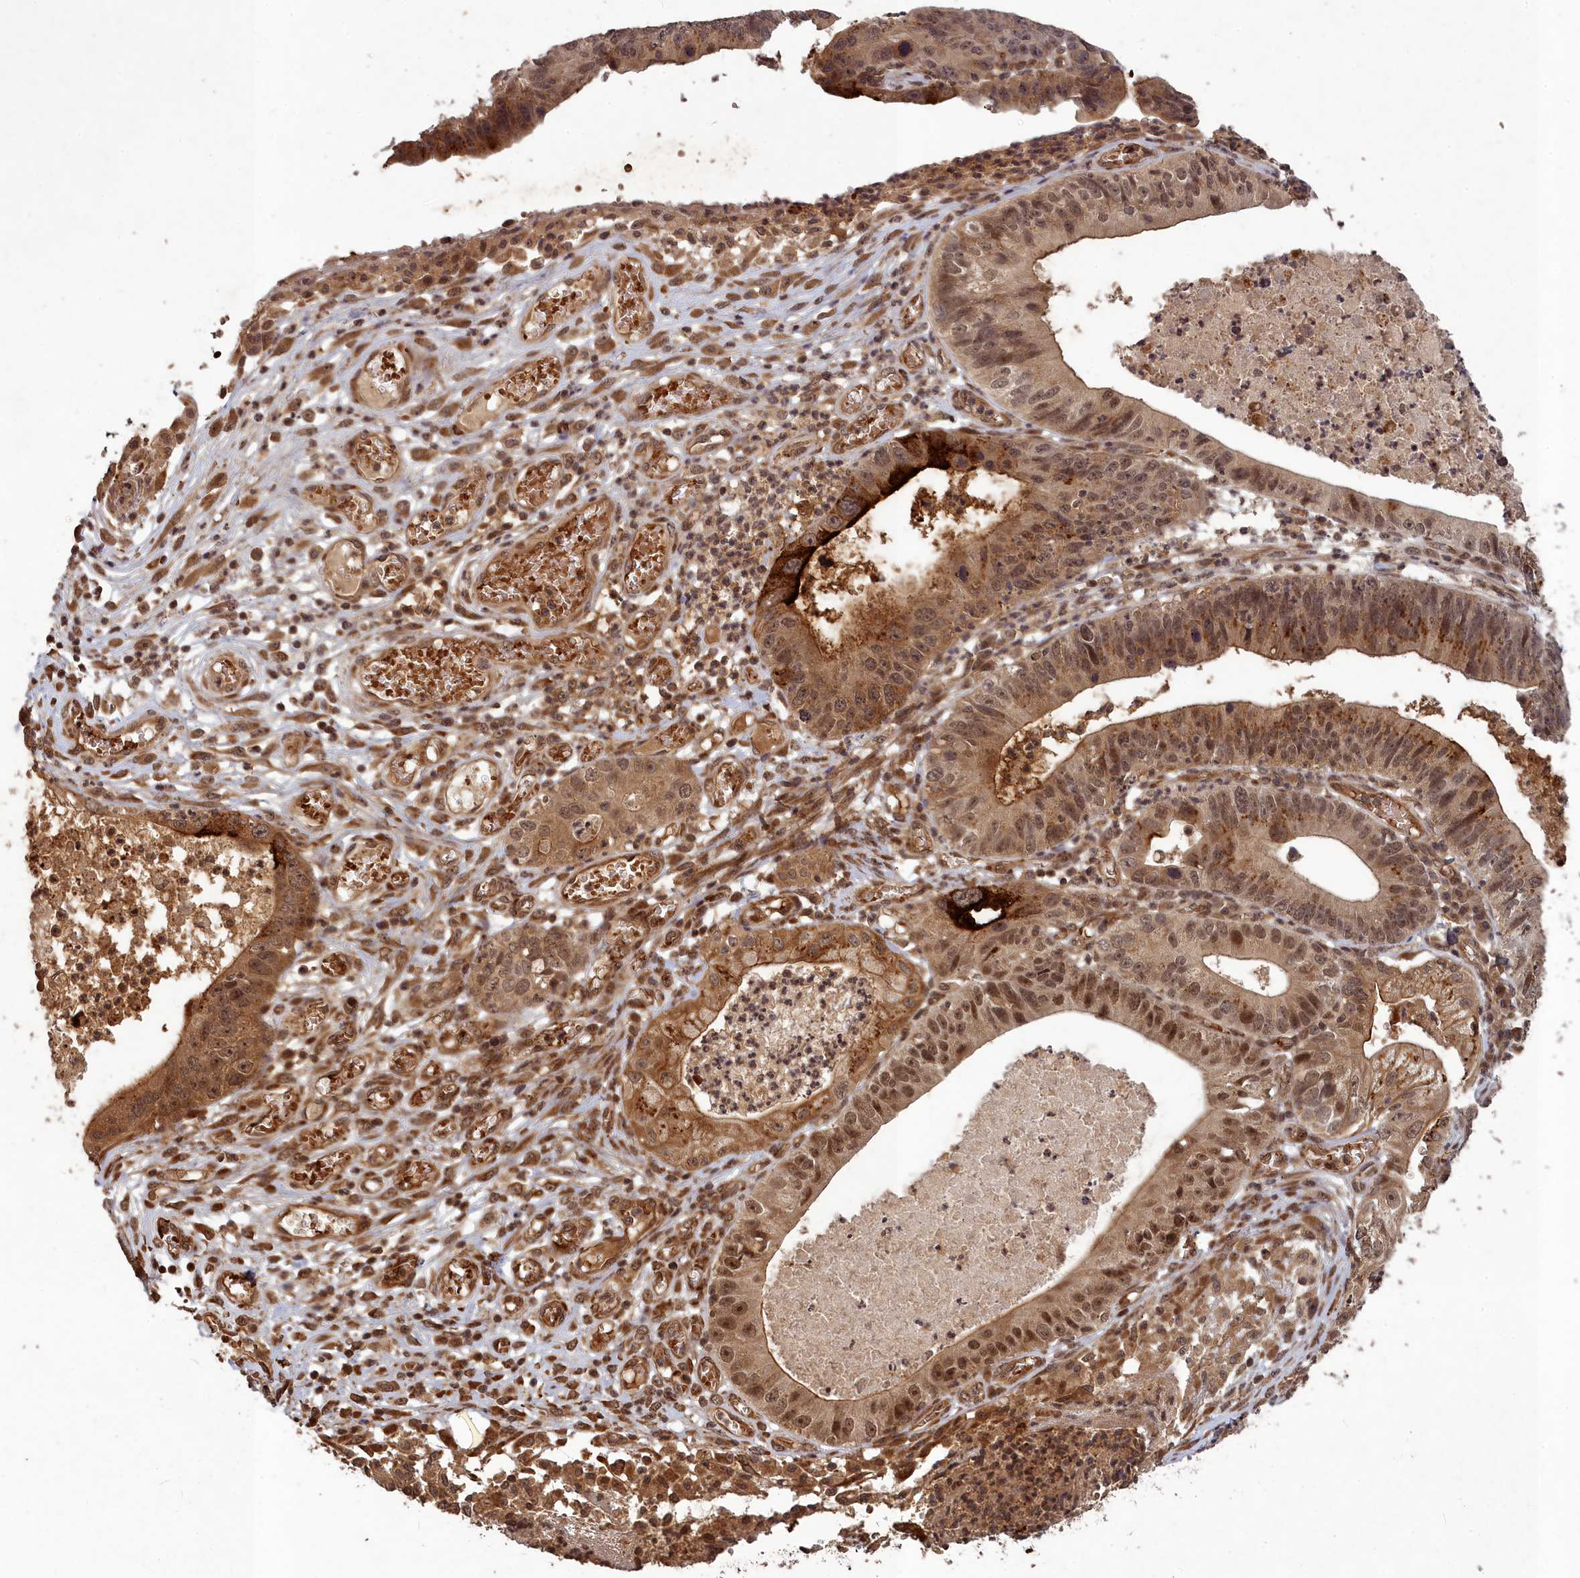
{"staining": {"intensity": "strong", "quantity": ">75%", "location": "cytoplasmic/membranous,nuclear"}, "tissue": "stomach cancer", "cell_type": "Tumor cells", "image_type": "cancer", "snomed": [{"axis": "morphology", "description": "Adenocarcinoma, NOS"}, {"axis": "topography", "description": "Stomach"}], "caption": "Protein staining of adenocarcinoma (stomach) tissue reveals strong cytoplasmic/membranous and nuclear positivity in approximately >75% of tumor cells.", "gene": "SRMS", "patient": {"sex": "male", "age": 59}}